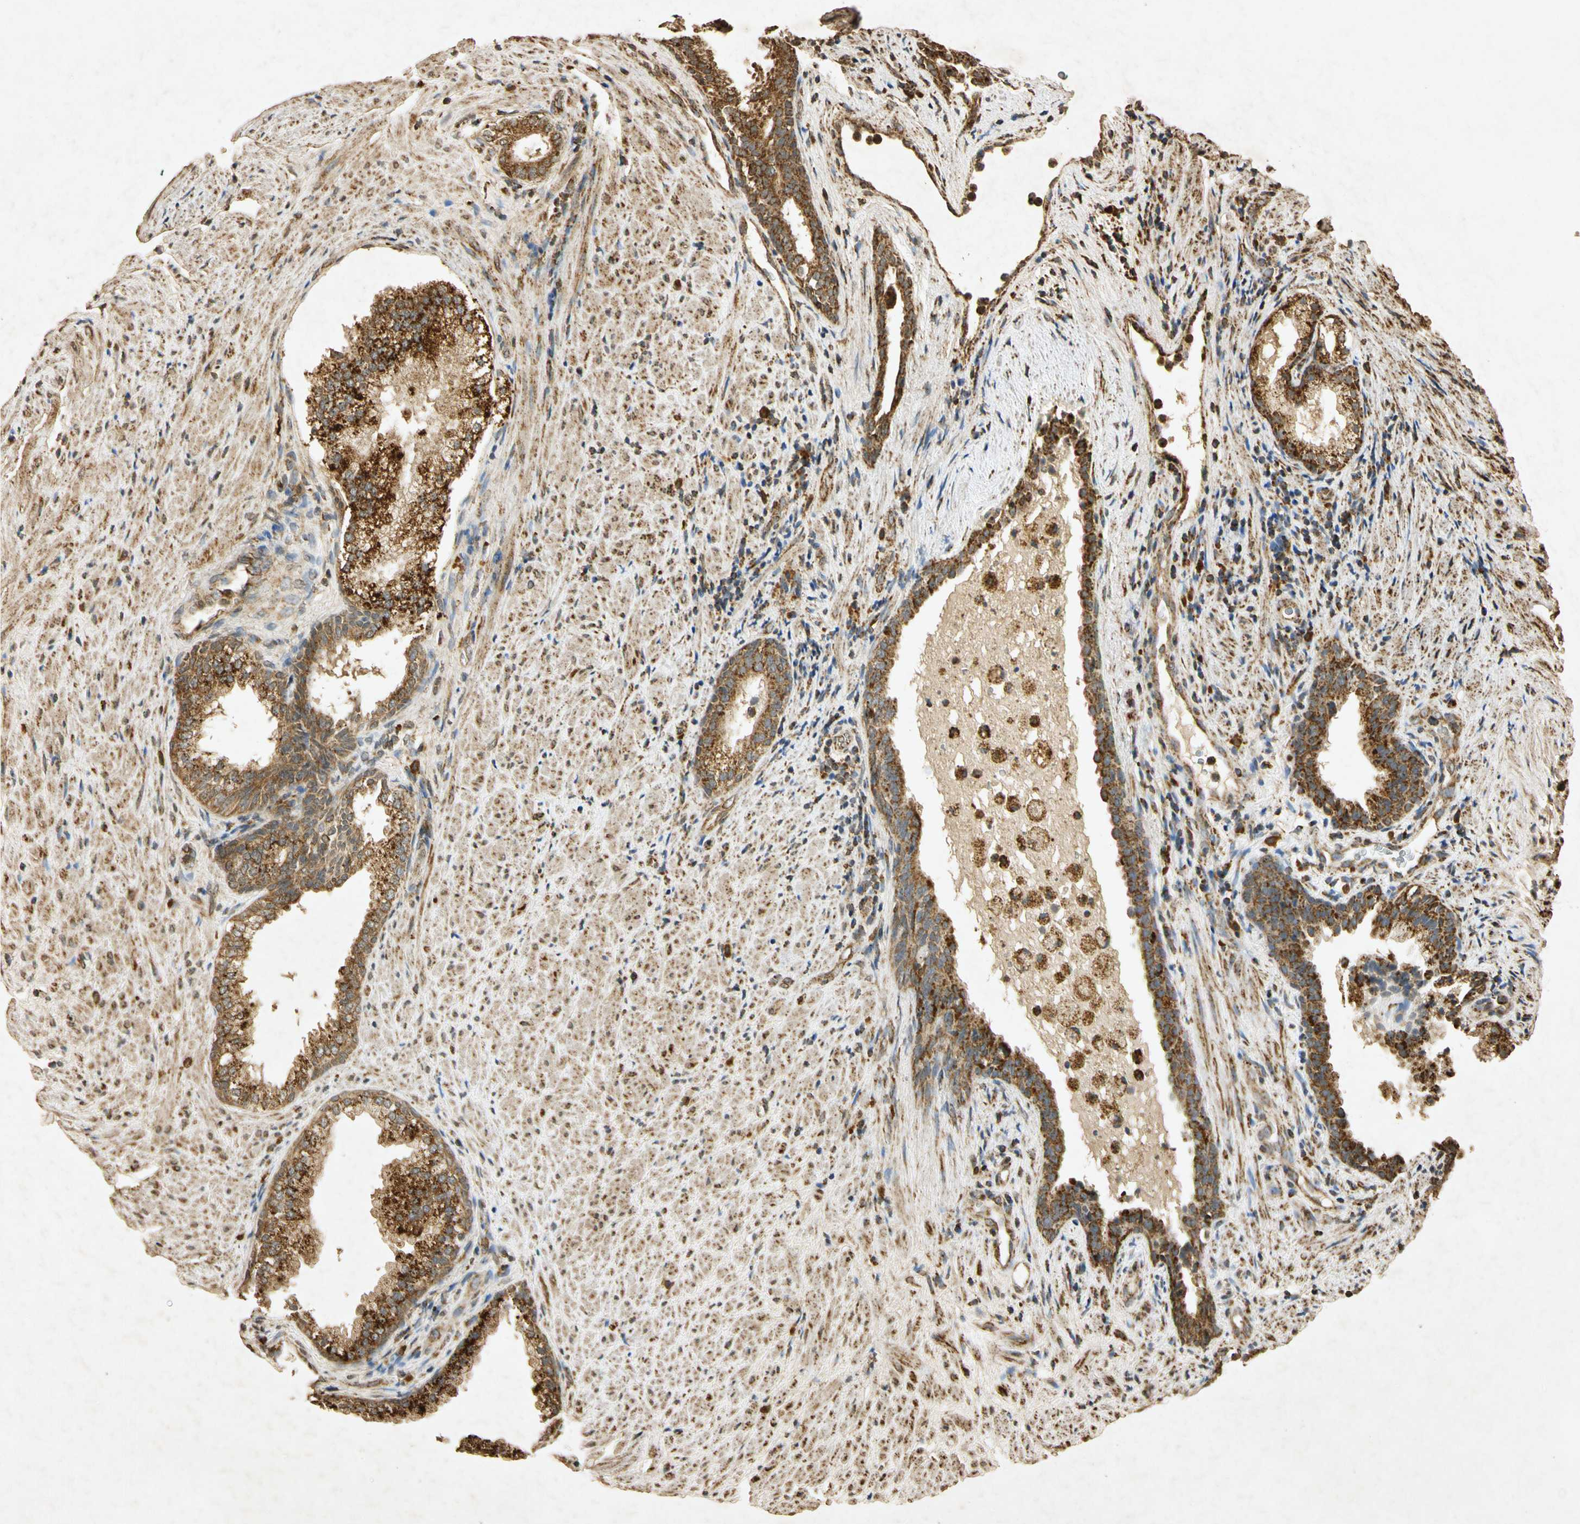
{"staining": {"intensity": "moderate", "quantity": ">75%", "location": "cytoplasmic/membranous"}, "tissue": "prostate", "cell_type": "Glandular cells", "image_type": "normal", "snomed": [{"axis": "morphology", "description": "Normal tissue, NOS"}, {"axis": "topography", "description": "Prostate"}], "caption": "Brown immunohistochemical staining in benign human prostate exhibits moderate cytoplasmic/membranous positivity in about >75% of glandular cells. The staining is performed using DAB (3,3'-diaminobenzidine) brown chromogen to label protein expression. The nuclei are counter-stained blue using hematoxylin.", "gene": "PRDX3", "patient": {"sex": "male", "age": 76}}